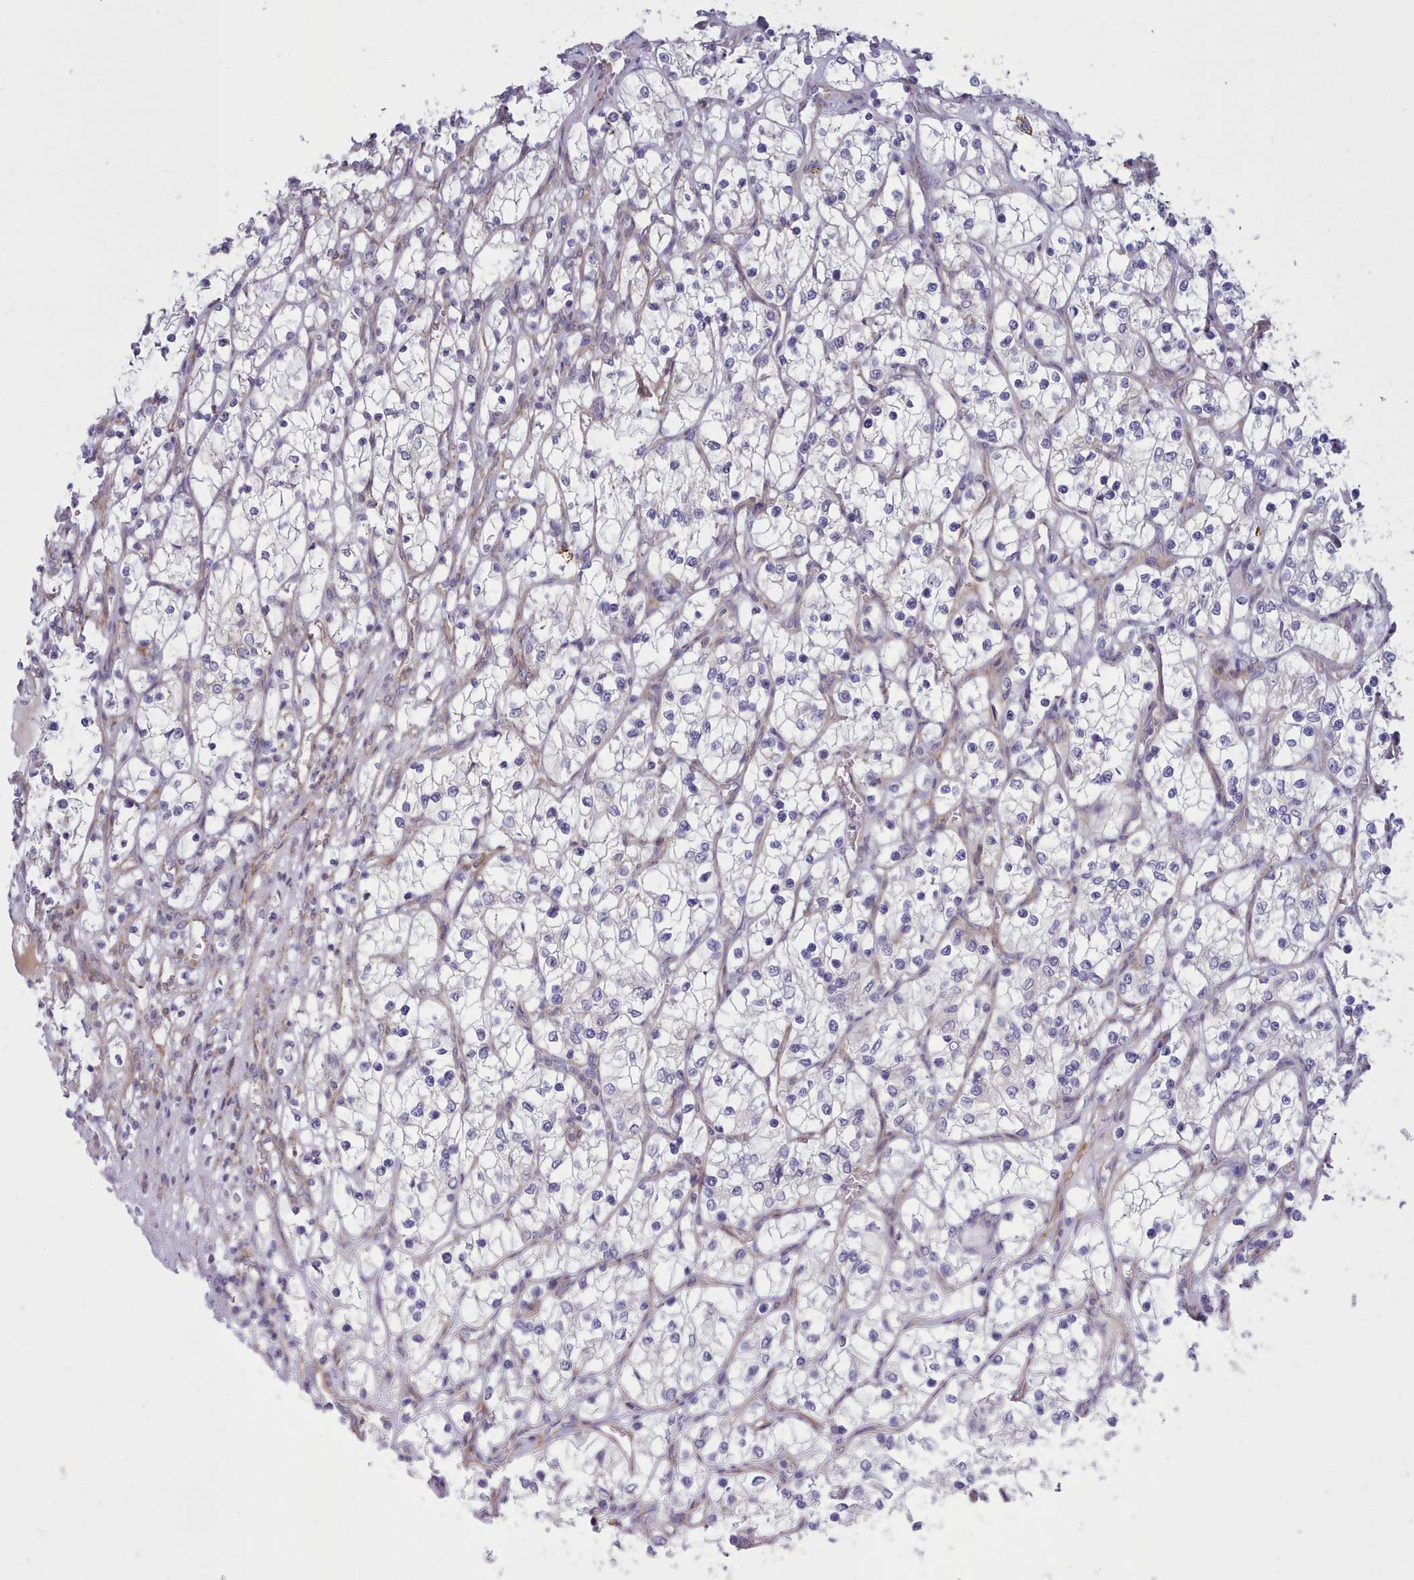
{"staining": {"intensity": "negative", "quantity": "none", "location": "none"}, "tissue": "renal cancer", "cell_type": "Tumor cells", "image_type": "cancer", "snomed": [{"axis": "morphology", "description": "Adenocarcinoma, NOS"}, {"axis": "topography", "description": "Kidney"}], "caption": "Tumor cells show no significant protein expression in renal adenocarcinoma.", "gene": "MRPL21", "patient": {"sex": "female", "age": 69}}